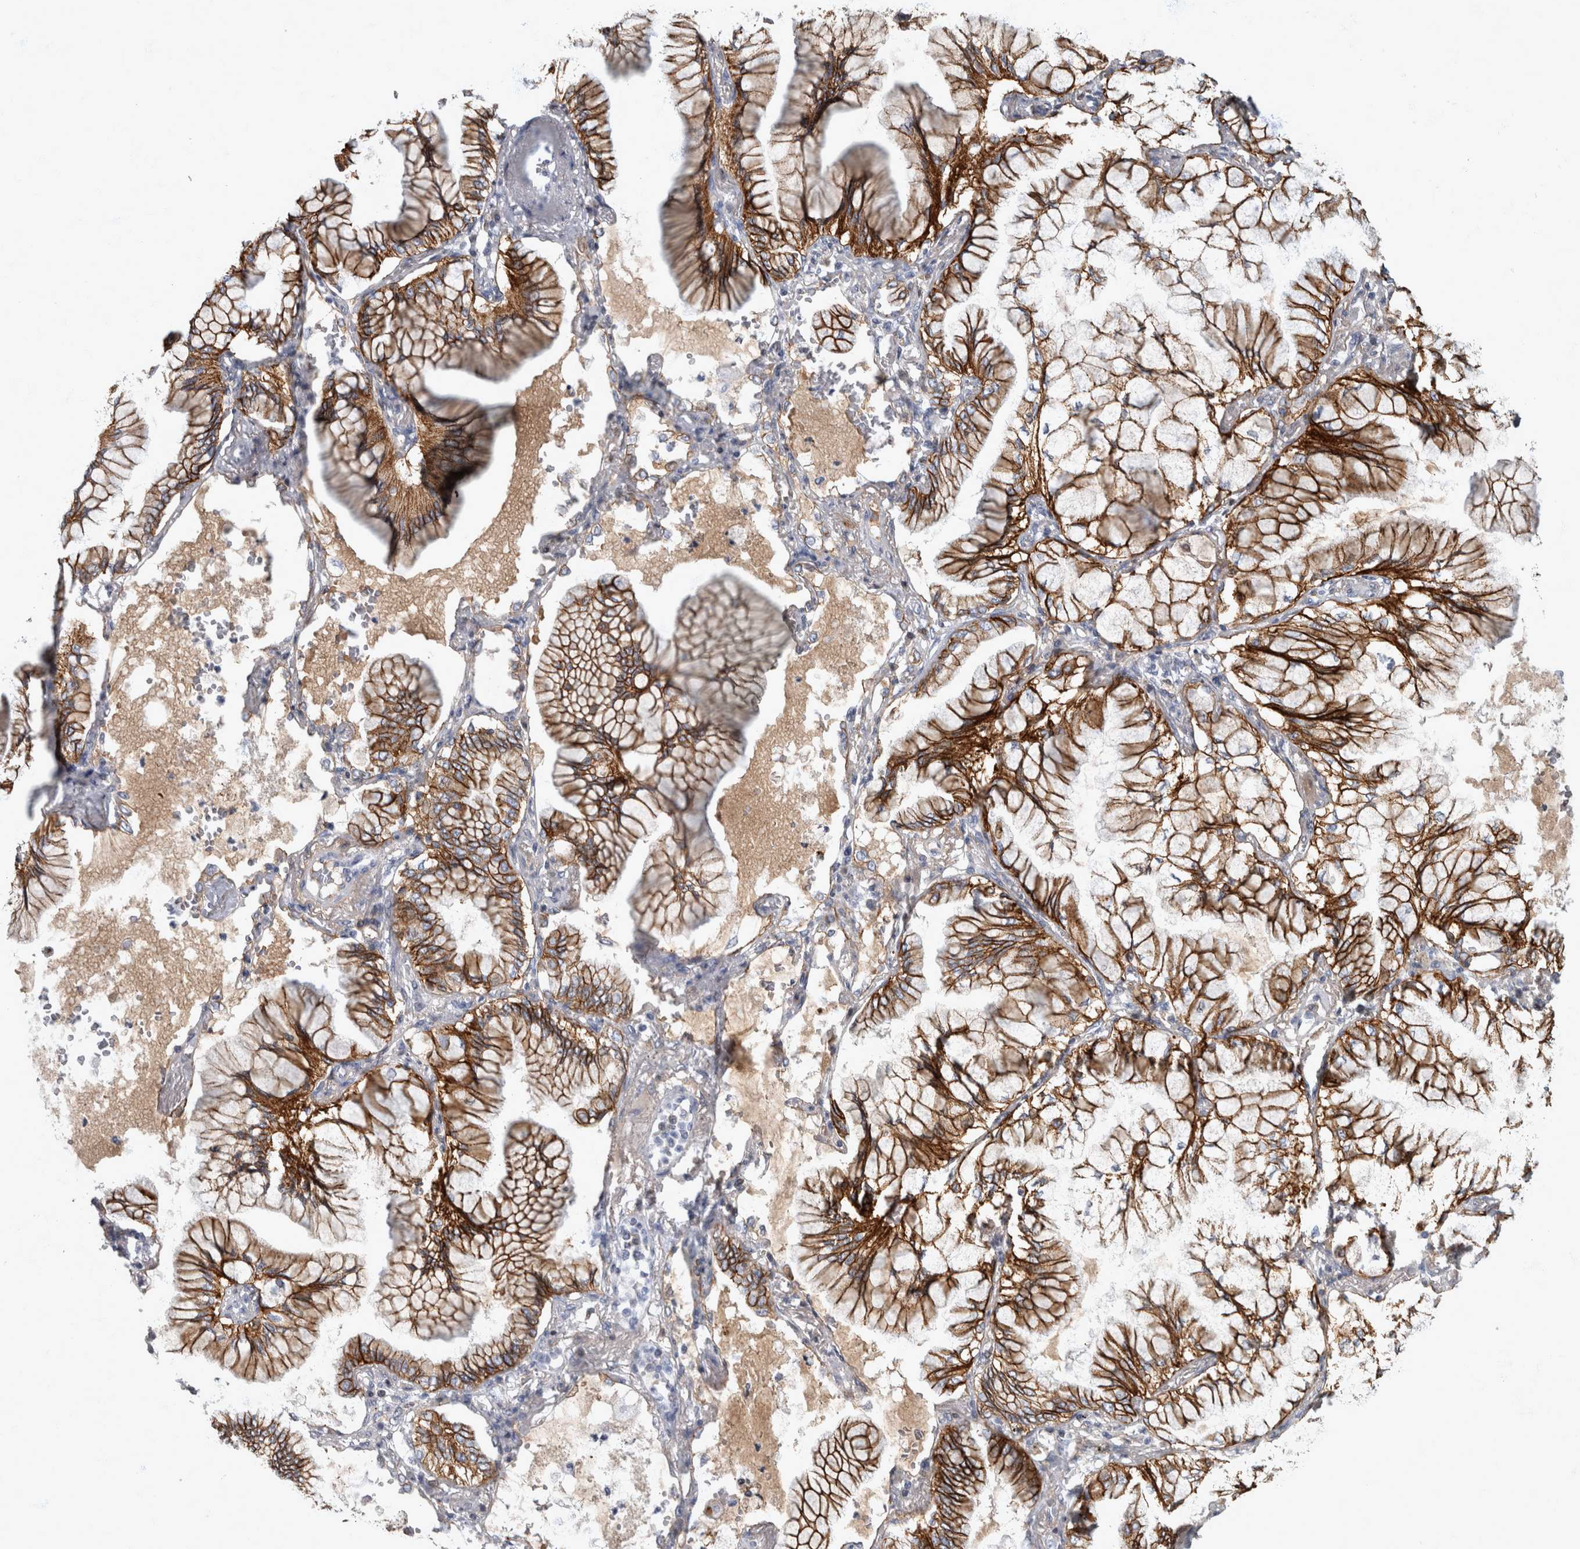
{"staining": {"intensity": "strong", "quantity": ">75%", "location": "cytoplasmic/membranous"}, "tissue": "lung cancer", "cell_type": "Tumor cells", "image_type": "cancer", "snomed": [{"axis": "morphology", "description": "Adenocarcinoma, NOS"}, {"axis": "topography", "description": "Lung"}], "caption": "The histopathology image demonstrates staining of adenocarcinoma (lung), revealing strong cytoplasmic/membranous protein positivity (brown color) within tumor cells.", "gene": "DSG2", "patient": {"sex": "female", "age": 70}}